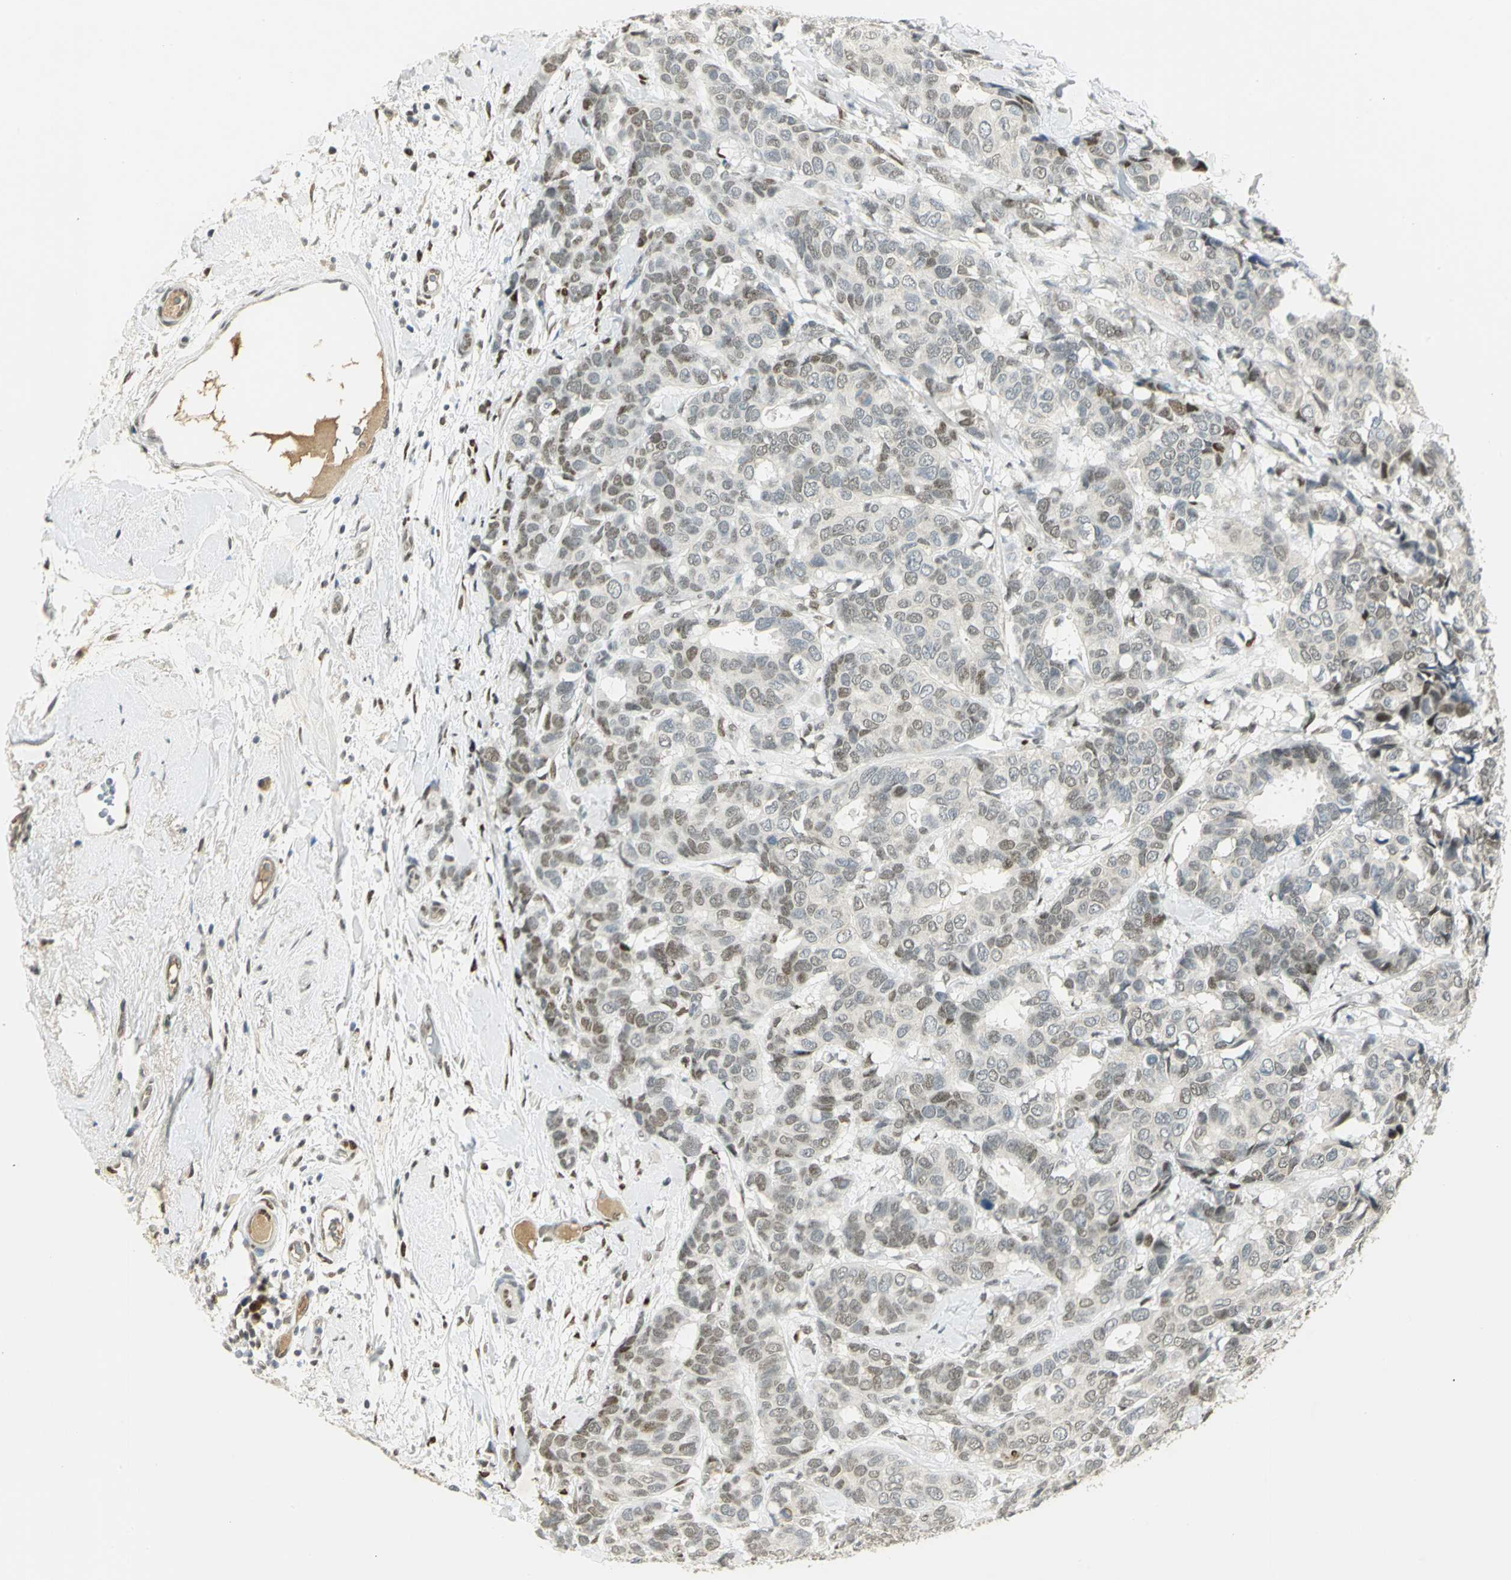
{"staining": {"intensity": "weak", "quantity": "<25%", "location": "nuclear"}, "tissue": "breast cancer", "cell_type": "Tumor cells", "image_type": "cancer", "snomed": [{"axis": "morphology", "description": "Duct carcinoma"}, {"axis": "topography", "description": "Breast"}], "caption": "This photomicrograph is of breast cancer stained with IHC to label a protein in brown with the nuclei are counter-stained blue. There is no positivity in tumor cells.", "gene": "AK6", "patient": {"sex": "female", "age": 87}}